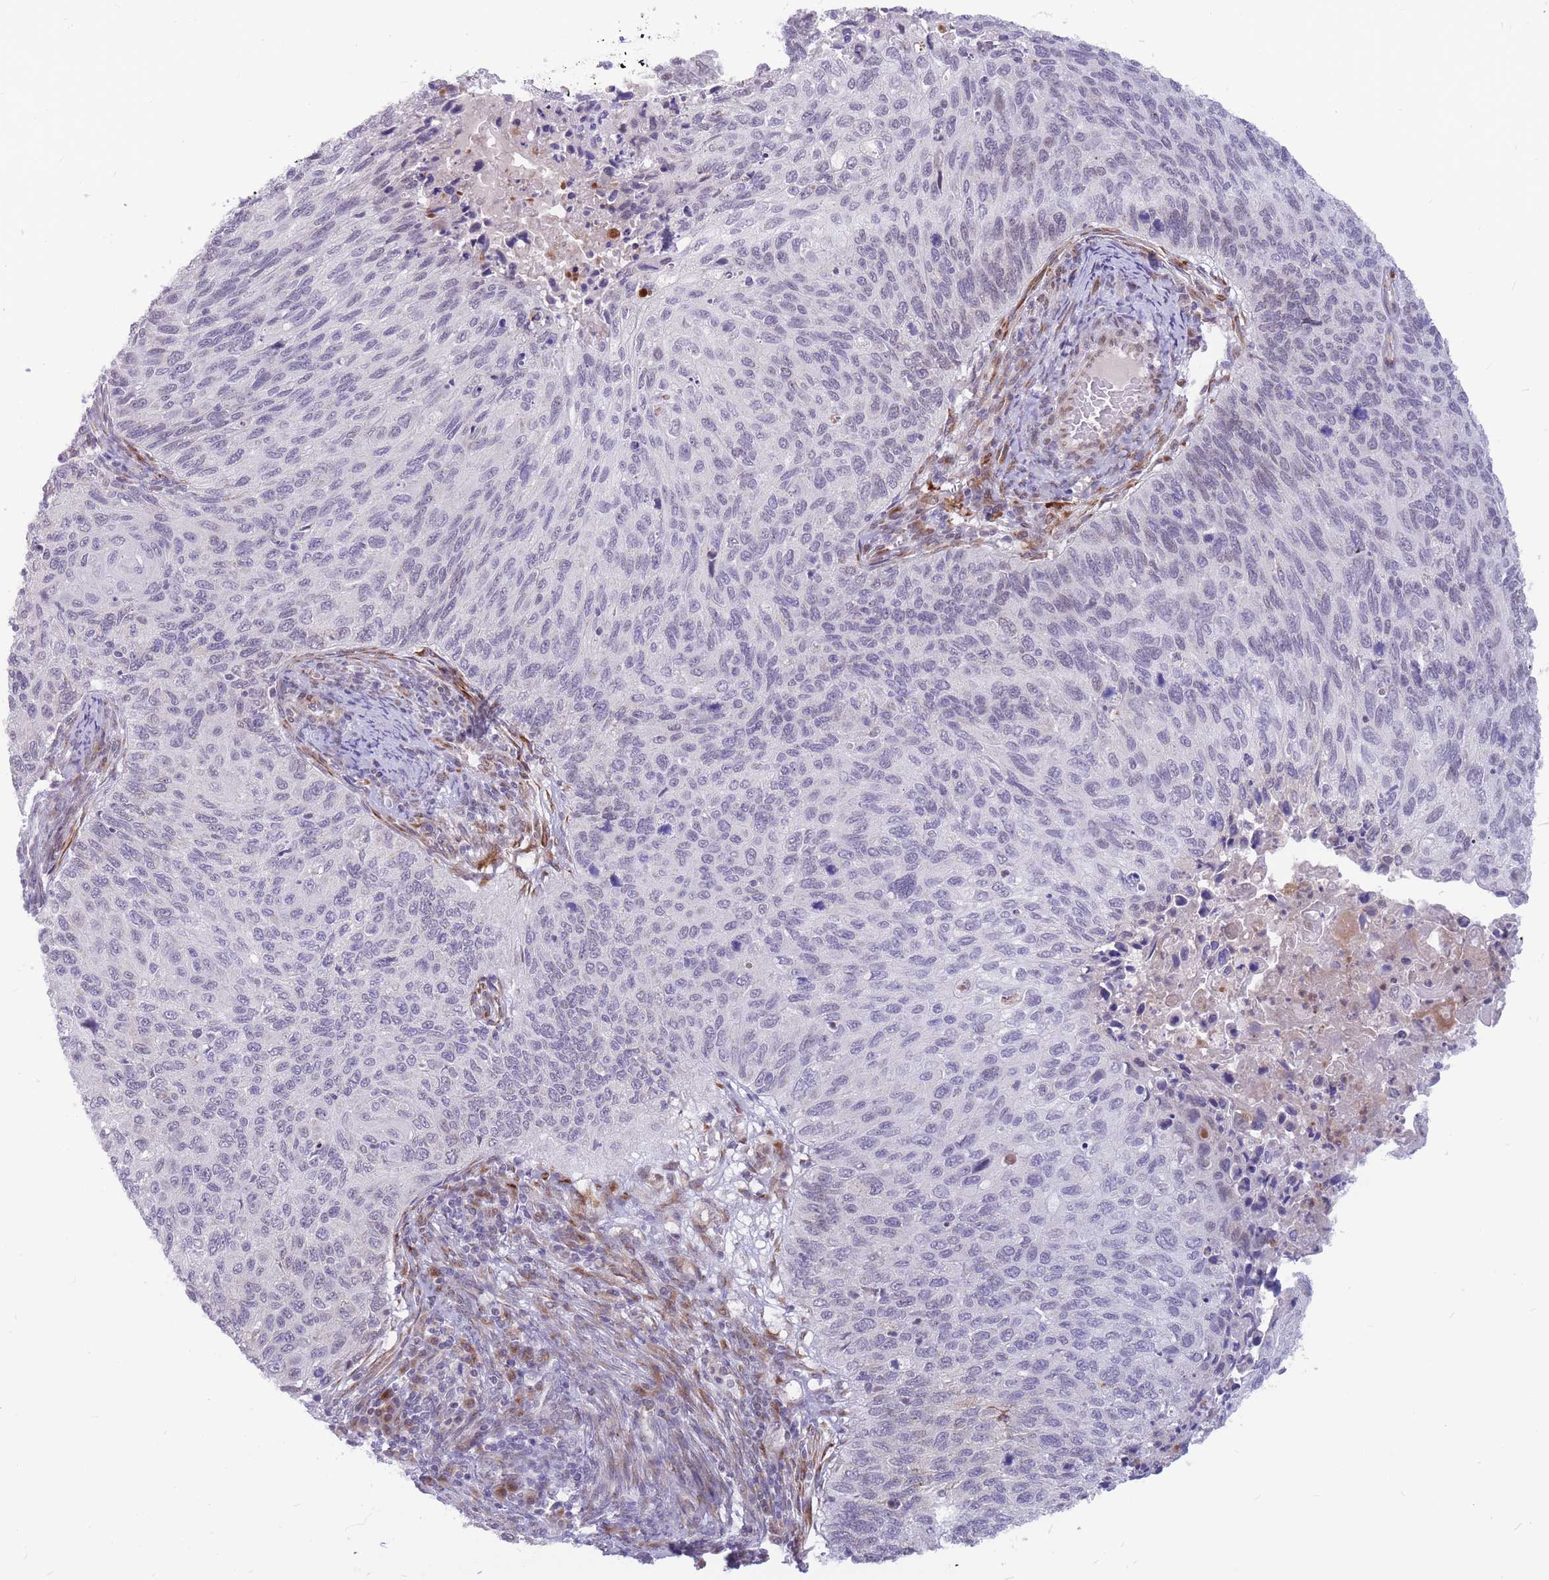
{"staining": {"intensity": "negative", "quantity": "none", "location": "none"}, "tissue": "cervical cancer", "cell_type": "Tumor cells", "image_type": "cancer", "snomed": [{"axis": "morphology", "description": "Squamous cell carcinoma, NOS"}, {"axis": "topography", "description": "Cervix"}], "caption": "The histopathology image exhibits no significant expression in tumor cells of cervical squamous cell carcinoma.", "gene": "ADD2", "patient": {"sex": "female", "age": 70}}